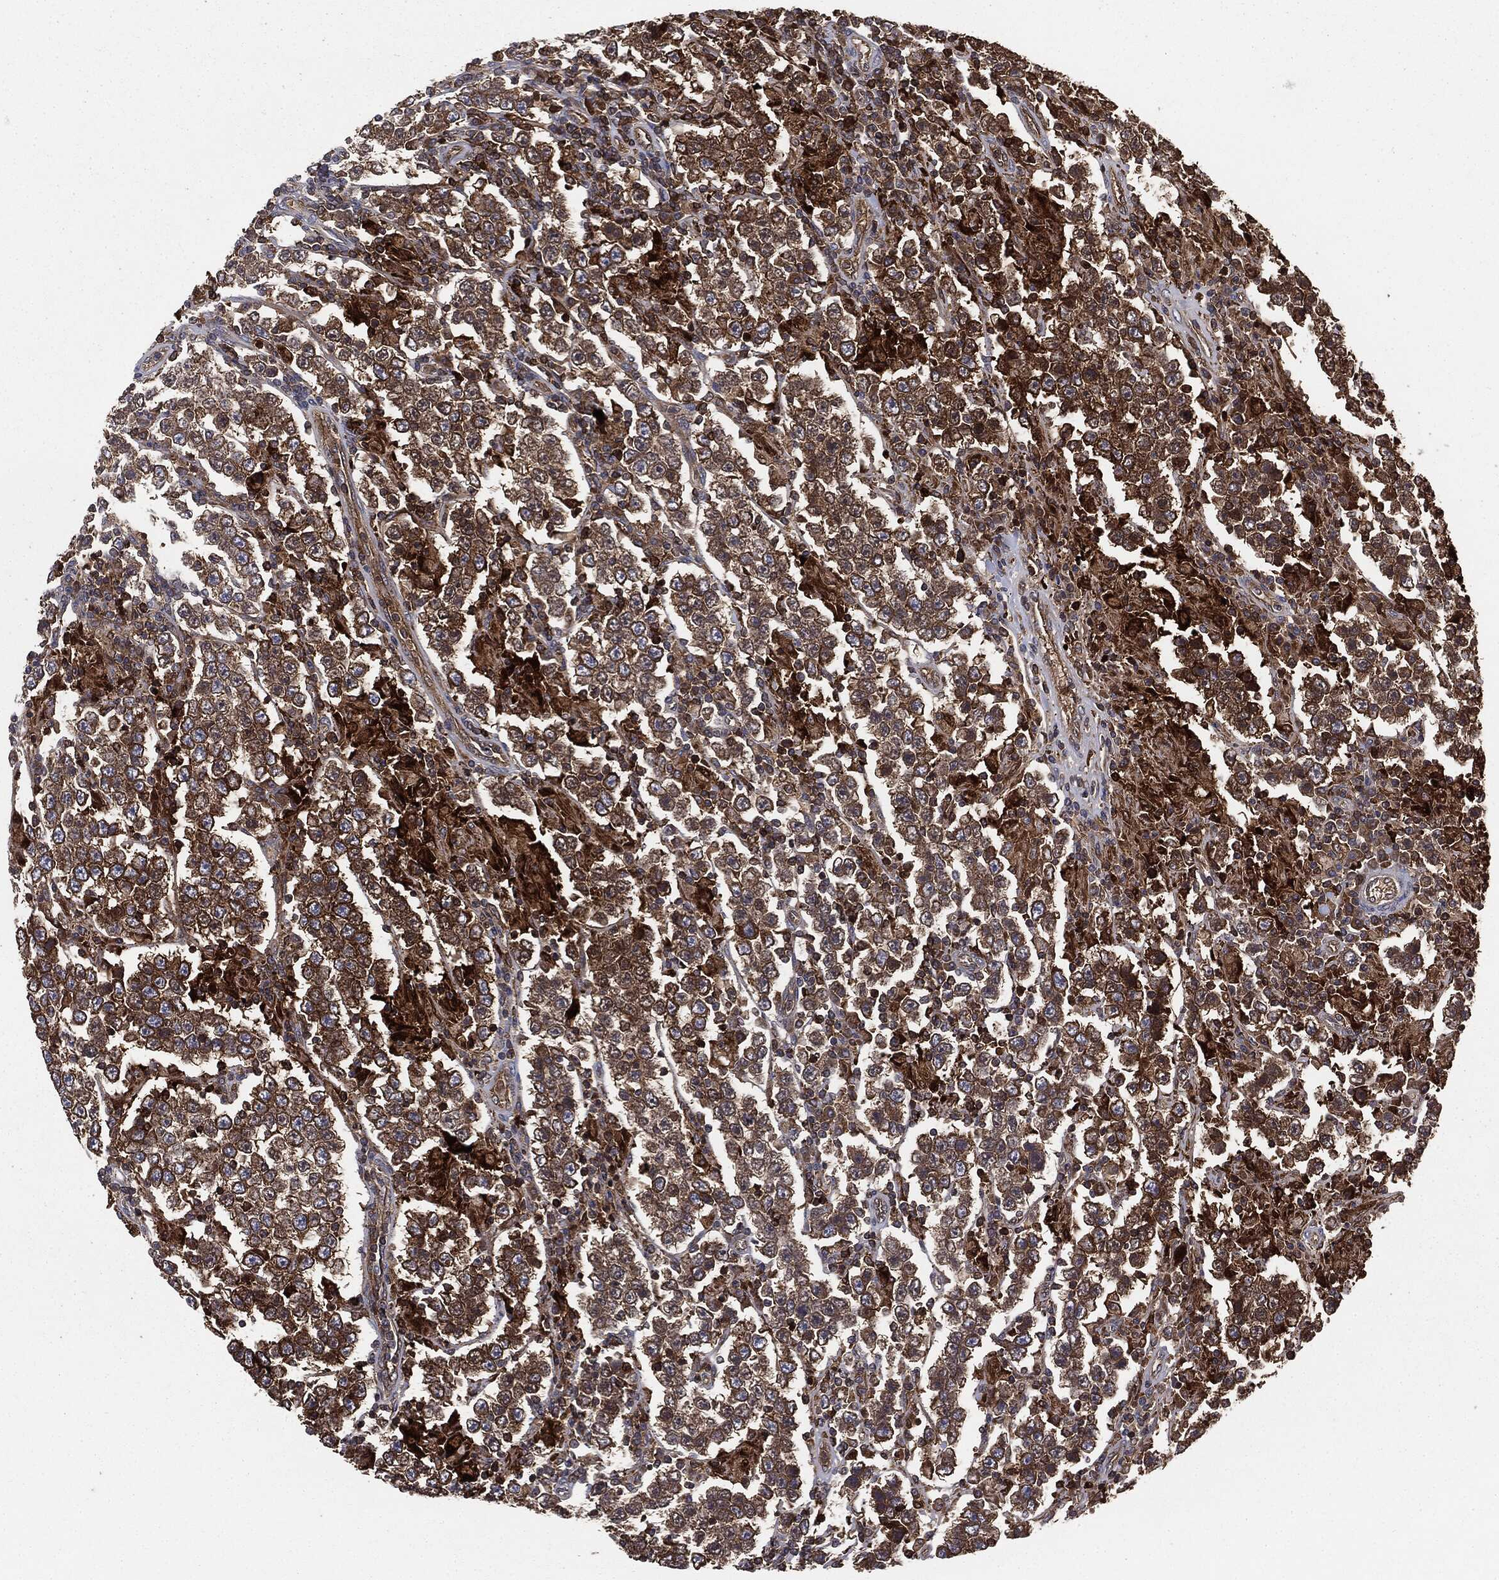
{"staining": {"intensity": "strong", "quantity": "25%-75%", "location": "cytoplasmic/membranous"}, "tissue": "testis cancer", "cell_type": "Tumor cells", "image_type": "cancer", "snomed": [{"axis": "morphology", "description": "Normal tissue, NOS"}, {"axis": "morphology", "description": "Urothelial carcinoma, High grade"}, {"axis": "morphology", "description": "Seminoma, NOS"}, {"axis": "morphology", "description": "Carcinoma, Embryonal, NOS"}, {"axis": "topography", "description": "Urinary bladder"}, {"axis": "topography", "description": "Testis"}], "caption": "Immunohistochemical staining of testis embryonal carcinoma demonstrates high levels of strong cytoplasmic/membranous protein positivity in about 25%-75% of tumor cells.", "gene": "GNB5", "patient": {"sex": "male", "age": 41}}